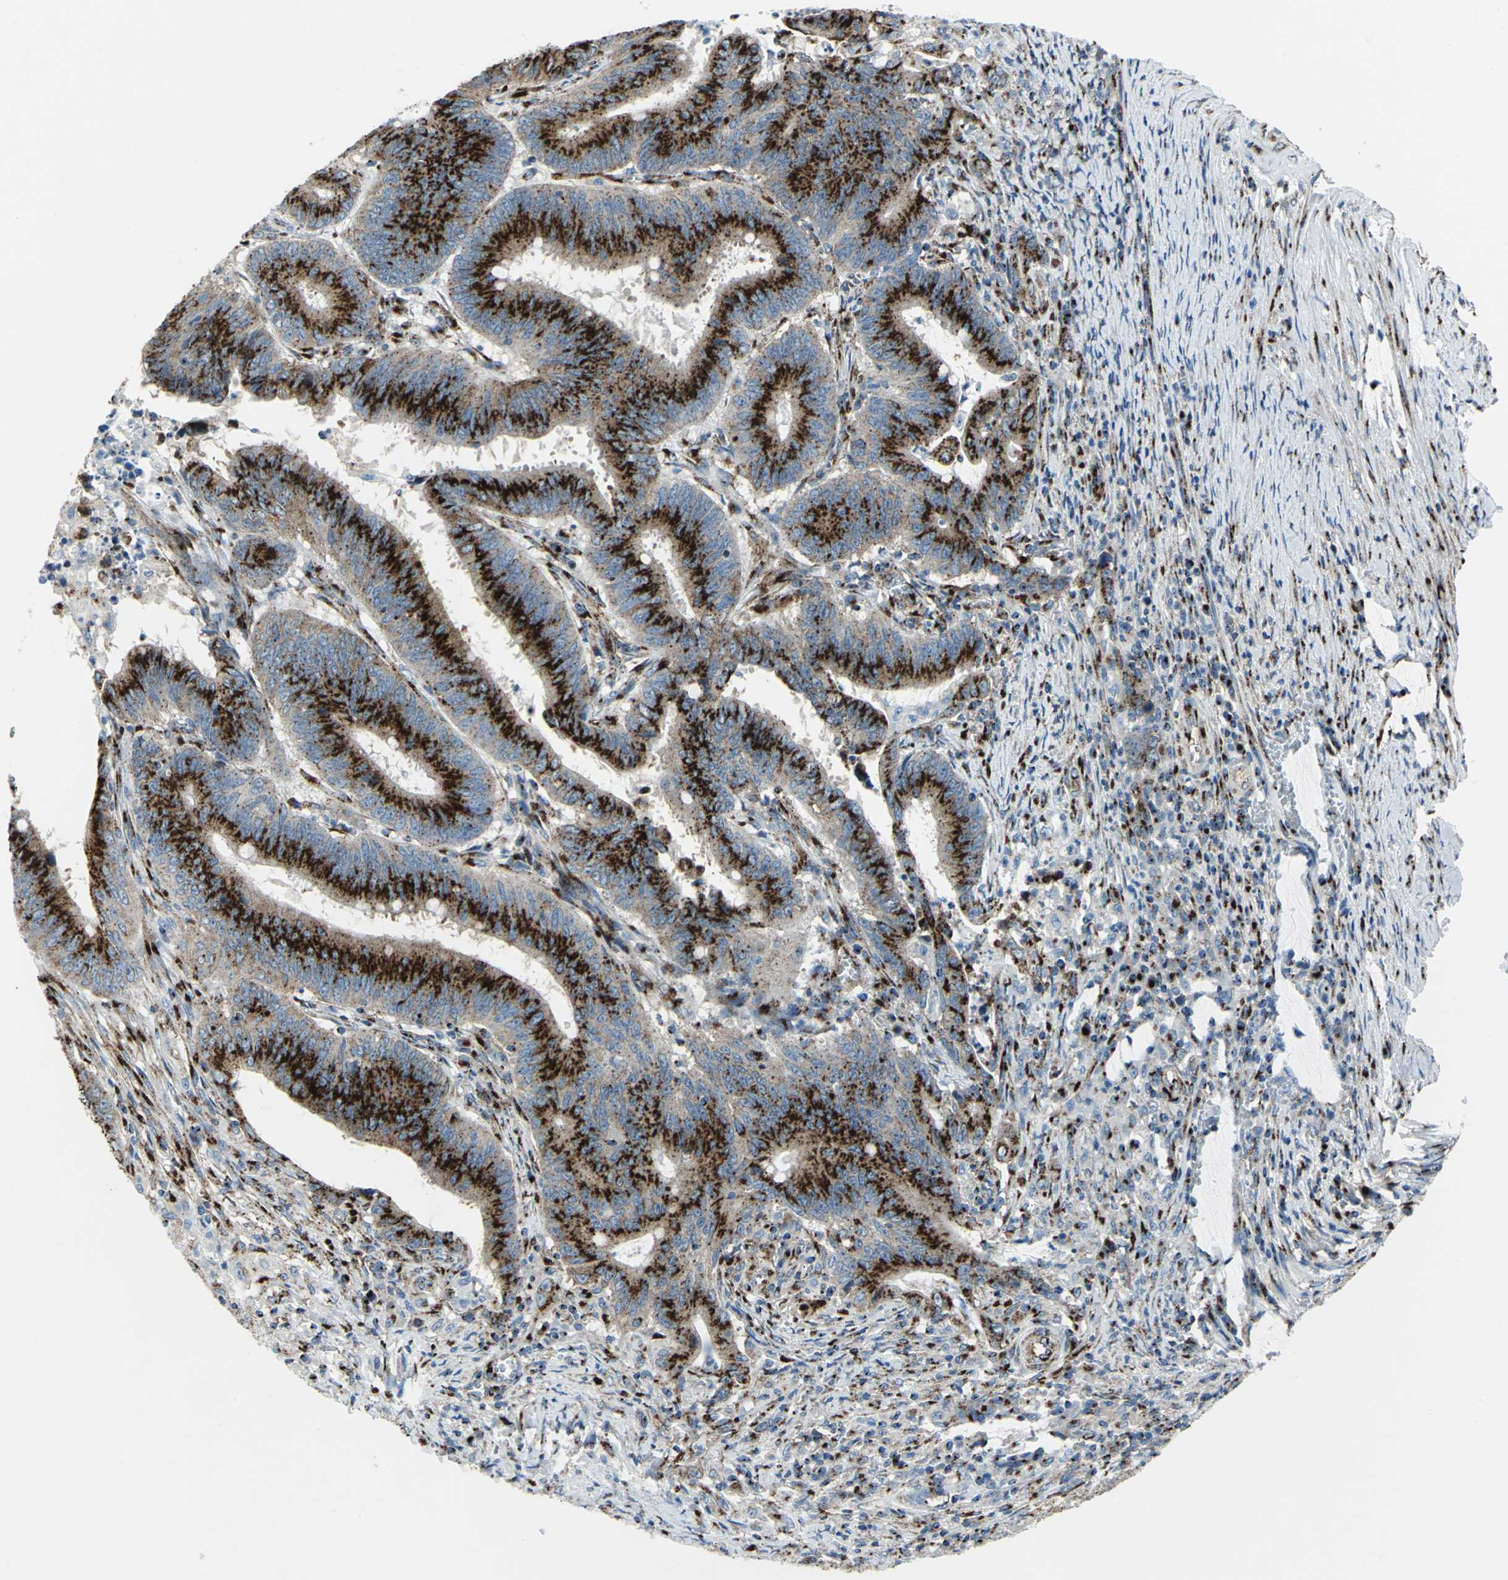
{"staining": {"intensity": "strong", "quantity": ">75%", "location": "cytoplasmic/membranous"}, "tissue": "colorectal cancer", "cell_type": "Tumor cells", "image_type": "cancer", "snomed": [{"axis": "morphology", "description": "Adenocarcinoma, NOS"}, {"axis": "topography", "description": "Colon"}], "caption": "Adenocarcinoma (colorectal) stained with immunohistochemistry reveals strong cytoplasmic/membranous positivity in about >75% of tumor cells. (brown staining indicates protein expression, while blue staining denotes nuclei).", "gene": "GPR3", "patient": {"sex": "male", "age": 45}}